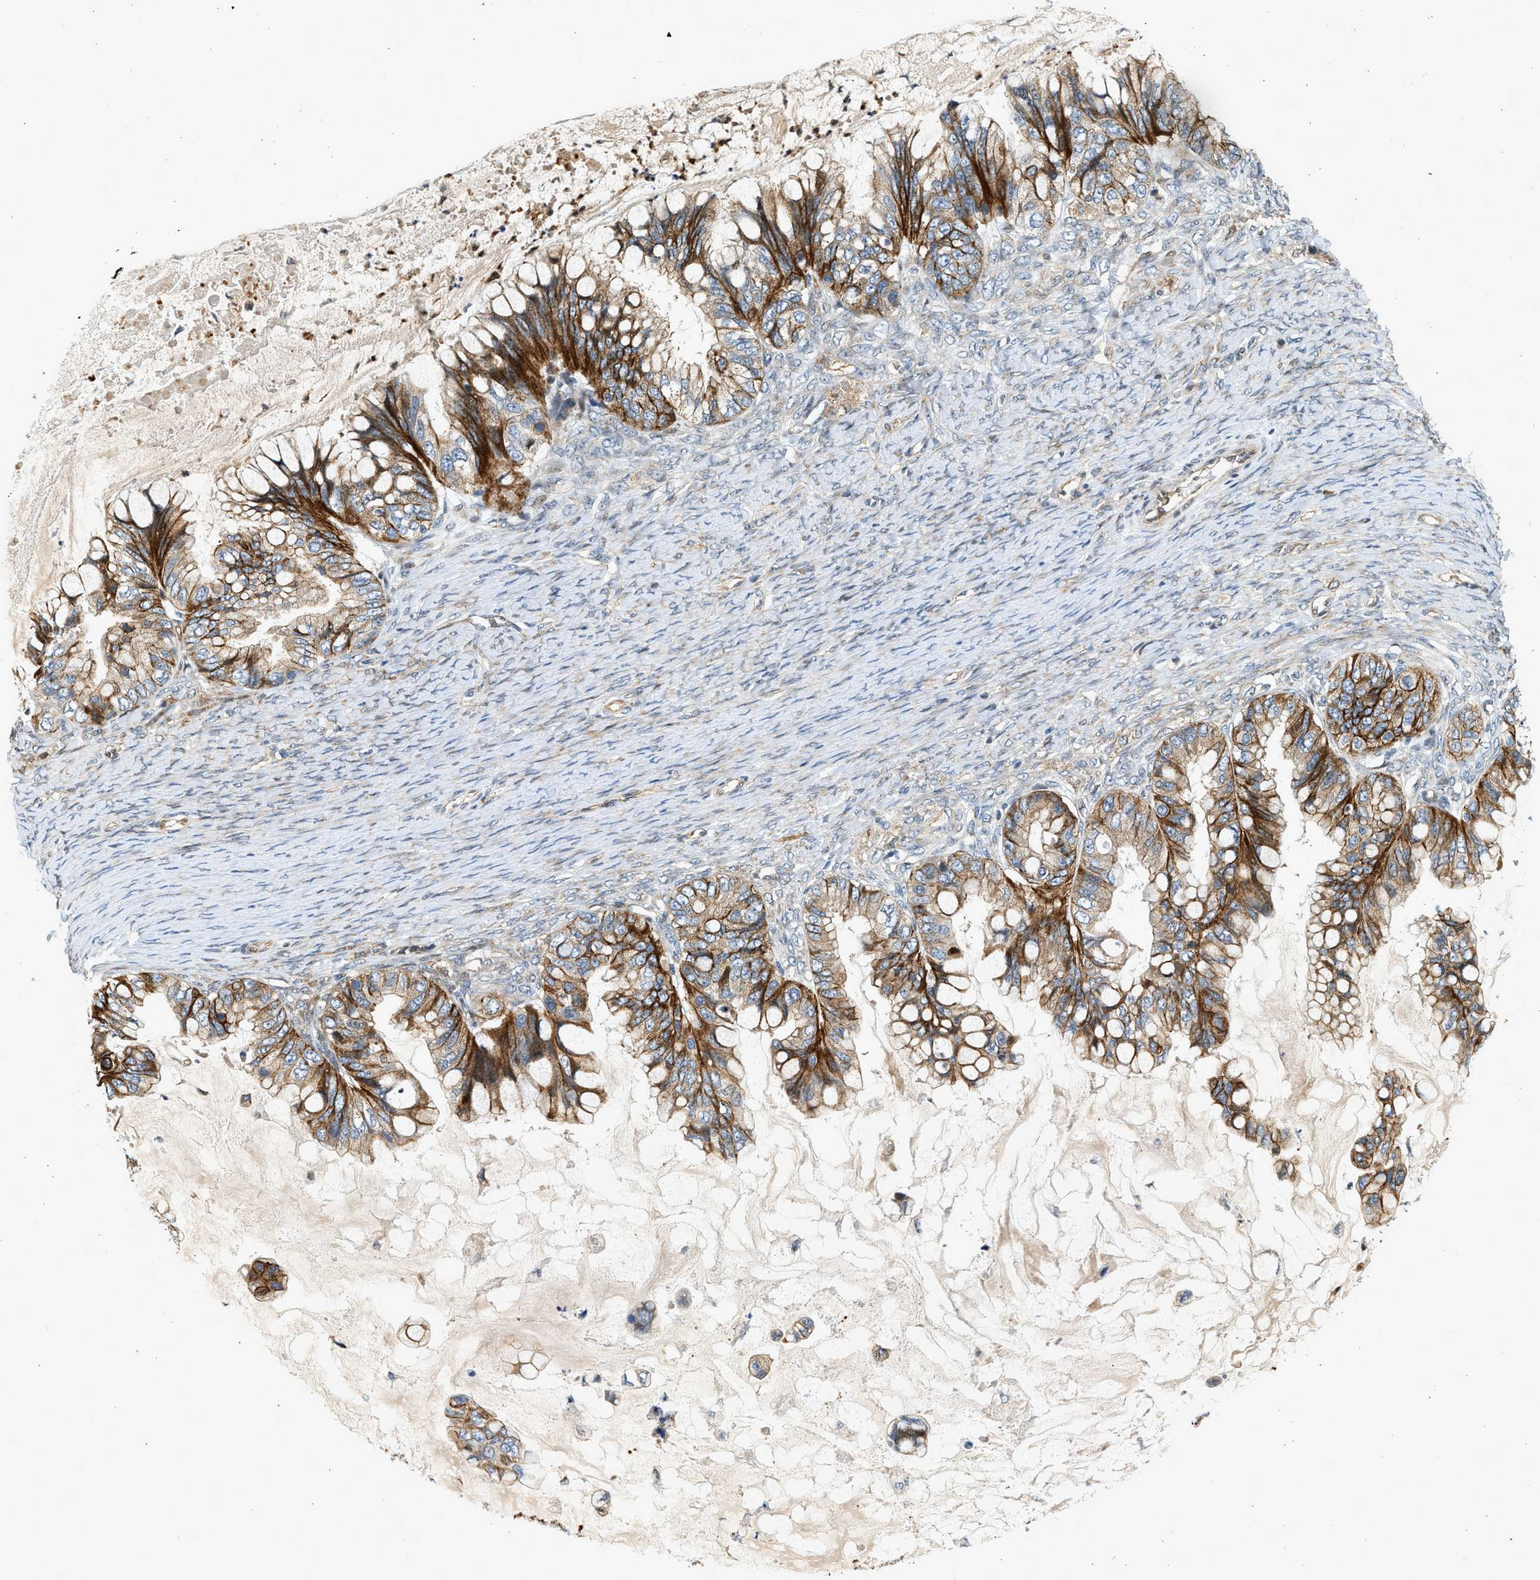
{"staining": {"intensity": "strong", "quantity": "25%-75%", "location": "cytoplasmic/membranous"}, "tissue": "ovarian cancer", "cell_type": "Tumor cells", "image_type": "cancer", "snomed": [{"axis": "morphology", "description": "Cystadenocarcinoma, mucinous, NOS"}, {"axis": "topography", "description": "Ovary"}], "caption": "This image demonstrates immunohistochemistry (IHC) staining of human ovarian cancer, with high strong cytoplasmic/membranous staining in approximately 25%-75% of tumor cells.", "gene": "NRSN2", "patient": {"sex": "female", "age": 80}}